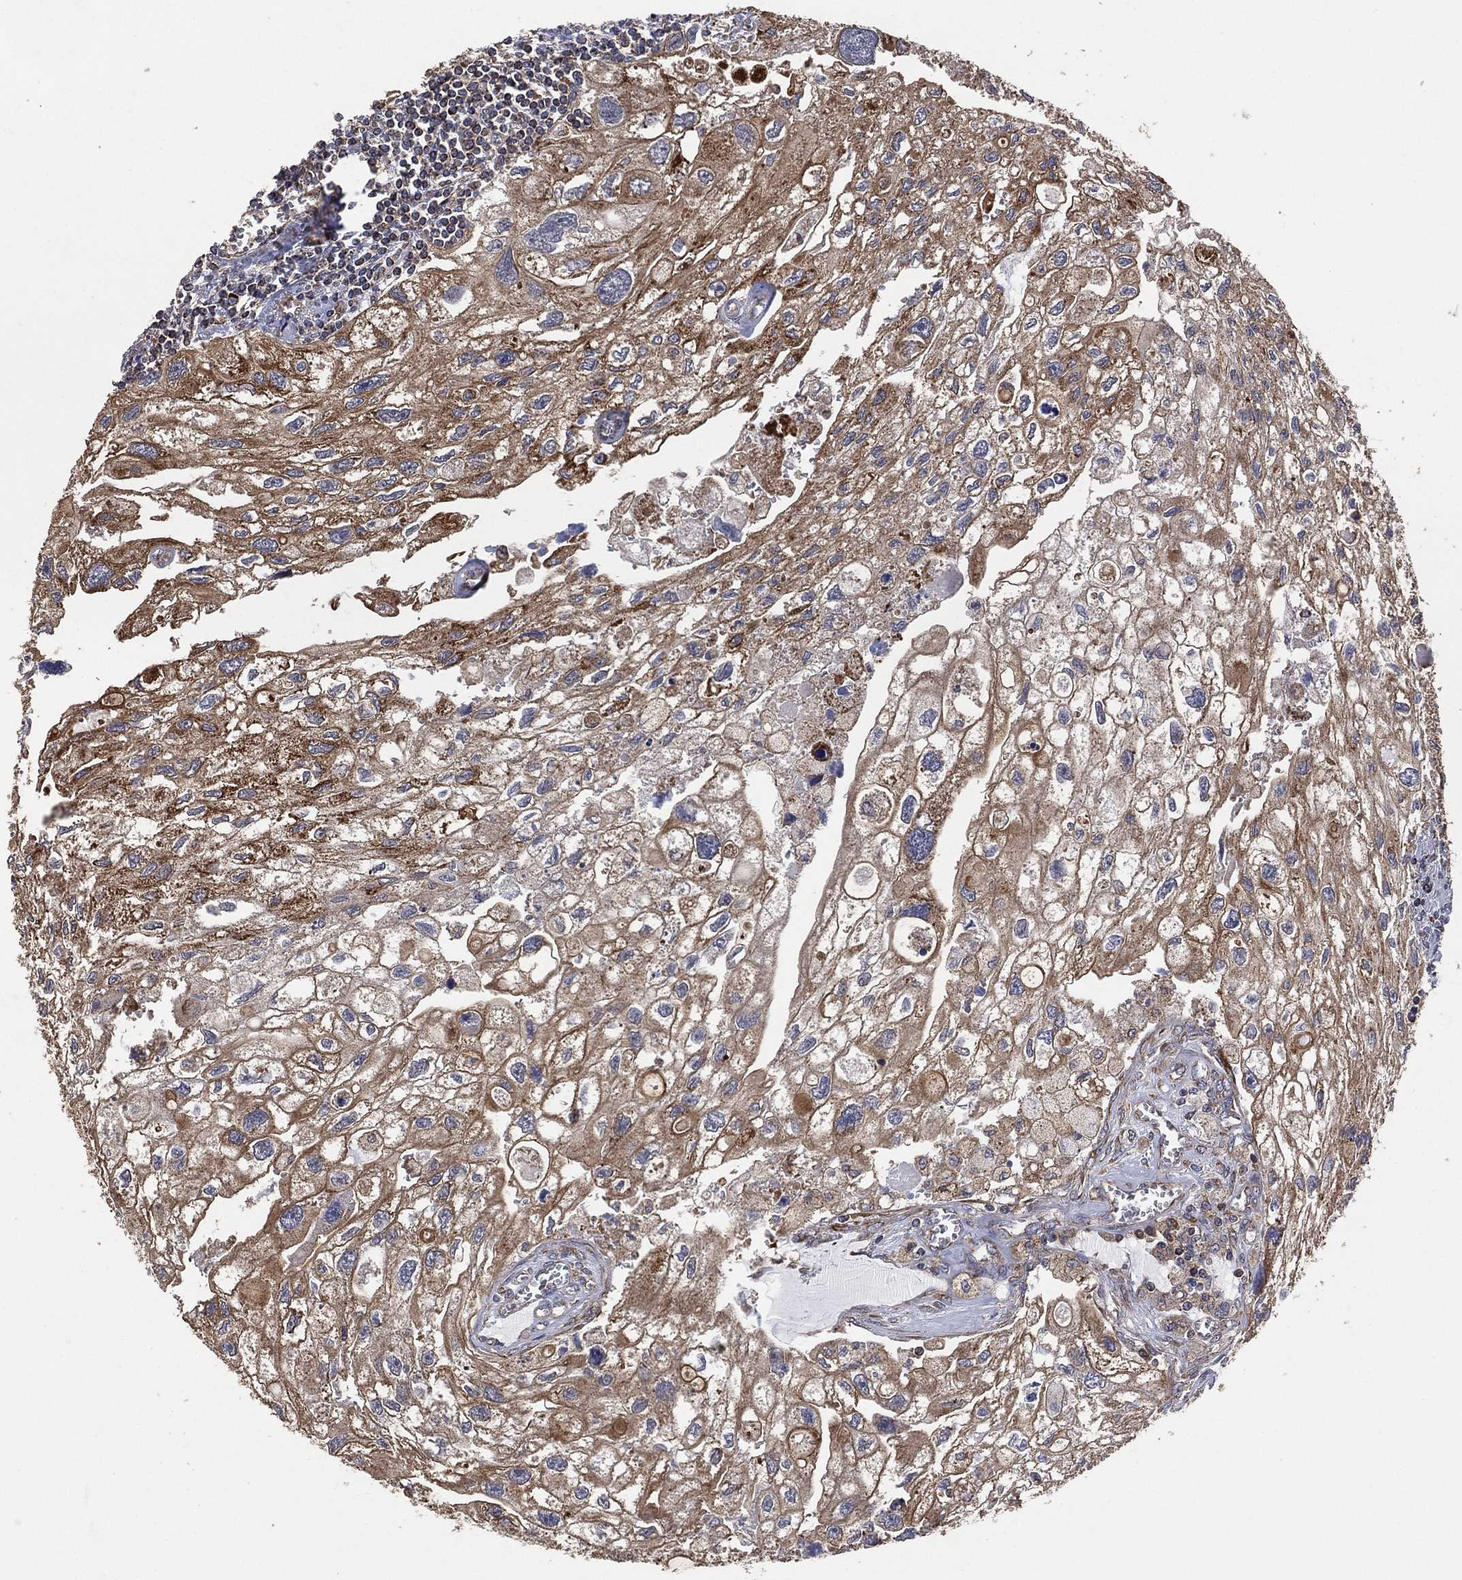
{"staining": {"intensity": "moderate", "quantity": "25%-75%", "location": "cytoplasmic/membranous"}, "tissue": "urothelial cancer", "cell_type": "Tumor cells", "image_type": "cancer", "snomed": [{"axis": "morphology", "description": "Urothelial carcinoma, High grade"}, {"axis": "topography", "description": "Urinary bladder"}], "caption": "Brown immunohistochemical staining in urothelial cancer shows moderate cytoplasmic/membranous staining in about 25%-75% of tumor cells.", "gene": "LIMD1", "patient": {"sex": "male", "age": 59}}